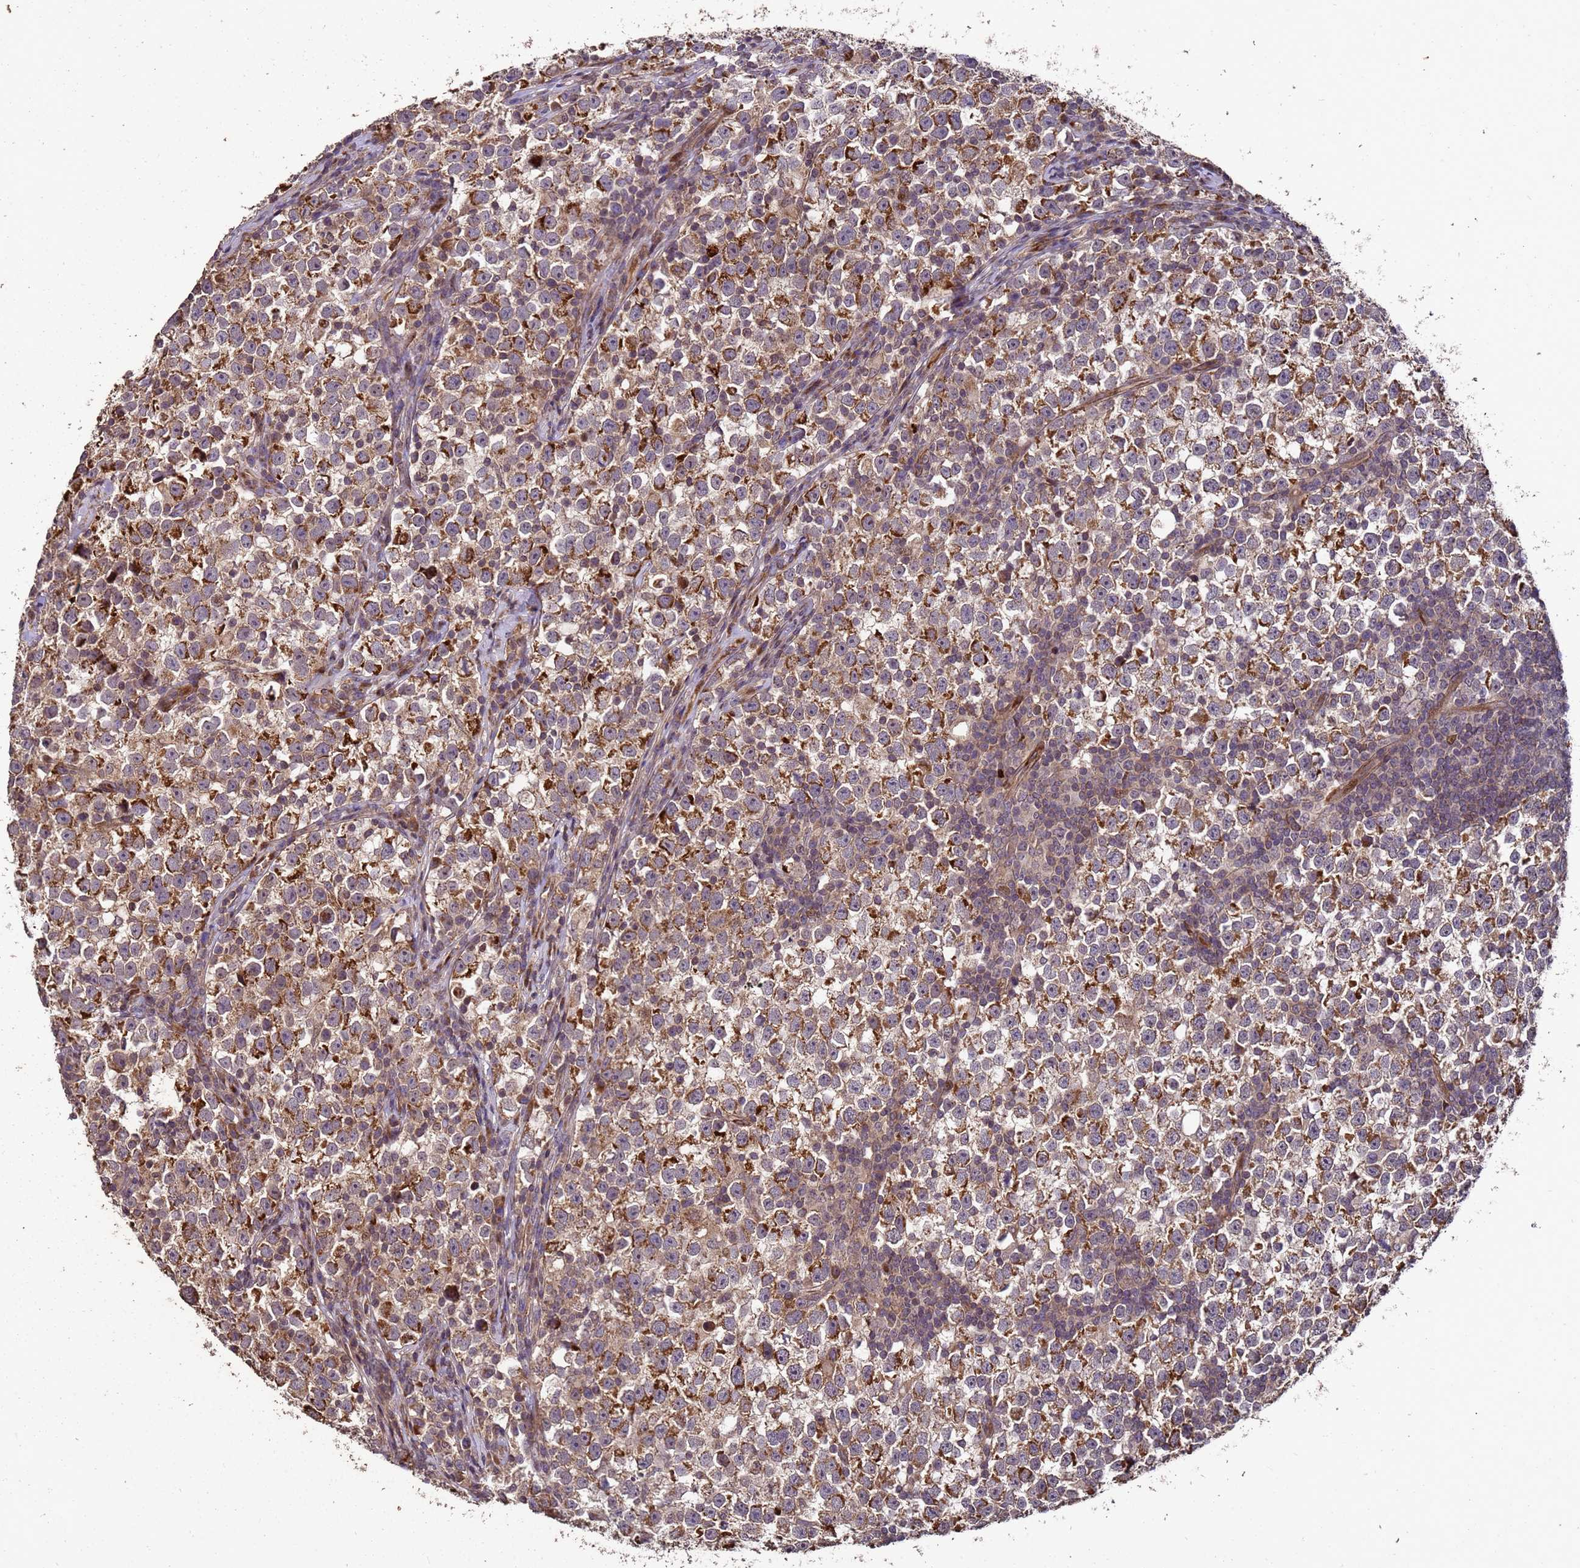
{"staining": {"intensity": "moderate", "quantity": ">75%", "location": "cytoplasmic/membranous"}, "tissue": "testis cancer", "cell_type": "Tumor cells", "image_type": "cancer", "snomed": [{"axis": "morphology", "description": "Normal tissue, NOS"}, {"axis": "morphology", "description": "Seminoma, NOS"}, {"axis": "topography", "description": "Testis"}], "caption": "Immunohistochemical staining of human testis cancer demonstrates moderate cytoplasmic/membranous protein staining in approximately >75% of tumor cells. (Brightfield microscopy of DAB IHC at high magnification).", "gene": "PRODH", "patient": {"sex": "male", "age": 43}}